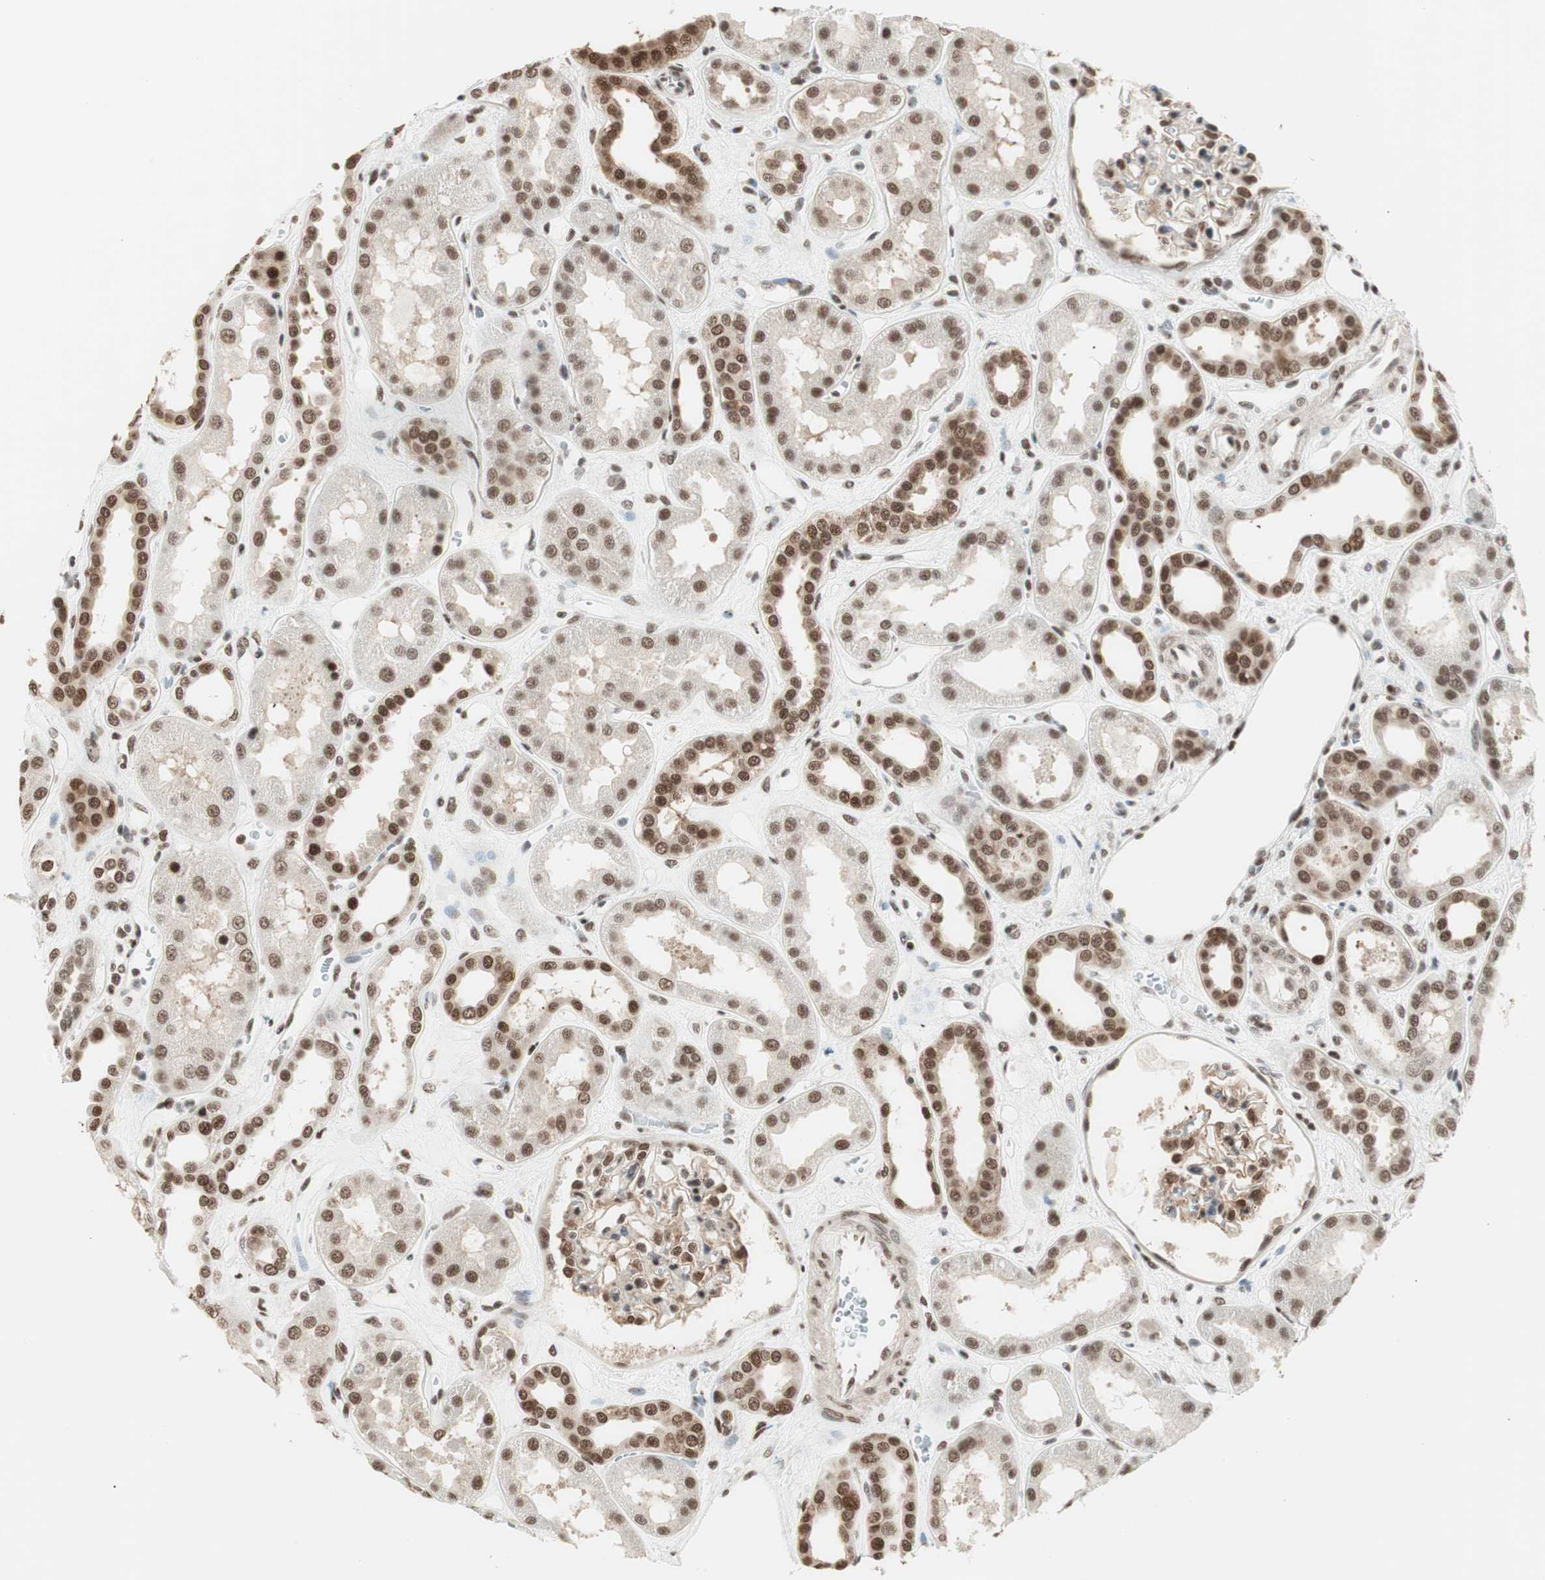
{"staining": {"intensity": "moderate", "quantity": "25%-75%", "location": "nuclear"}, "tissue": "kidney", "cell_type": "Cells in glomeruli", "image_type": "normal", "snomed": [{"axis": "morphology", "description": "Normal tissue, NOS"}, {"axis": "topography", "description": "Kidney"}], "caption": "Immunohistochemistry staining of normal kidney, which reveals medium levels of moderate nuclear positivity in approximately 25%-75% of cells in glomeruli indicating moderate nuclear protein staining. The staining was performed using DAB (3,3'-diaminobenzidine) (brown) for protein detection and nuclei were counterstained in hematoxylin (blue).", "gene": "SMARCE1", "patient": {"sex": "male", "age": 59}}